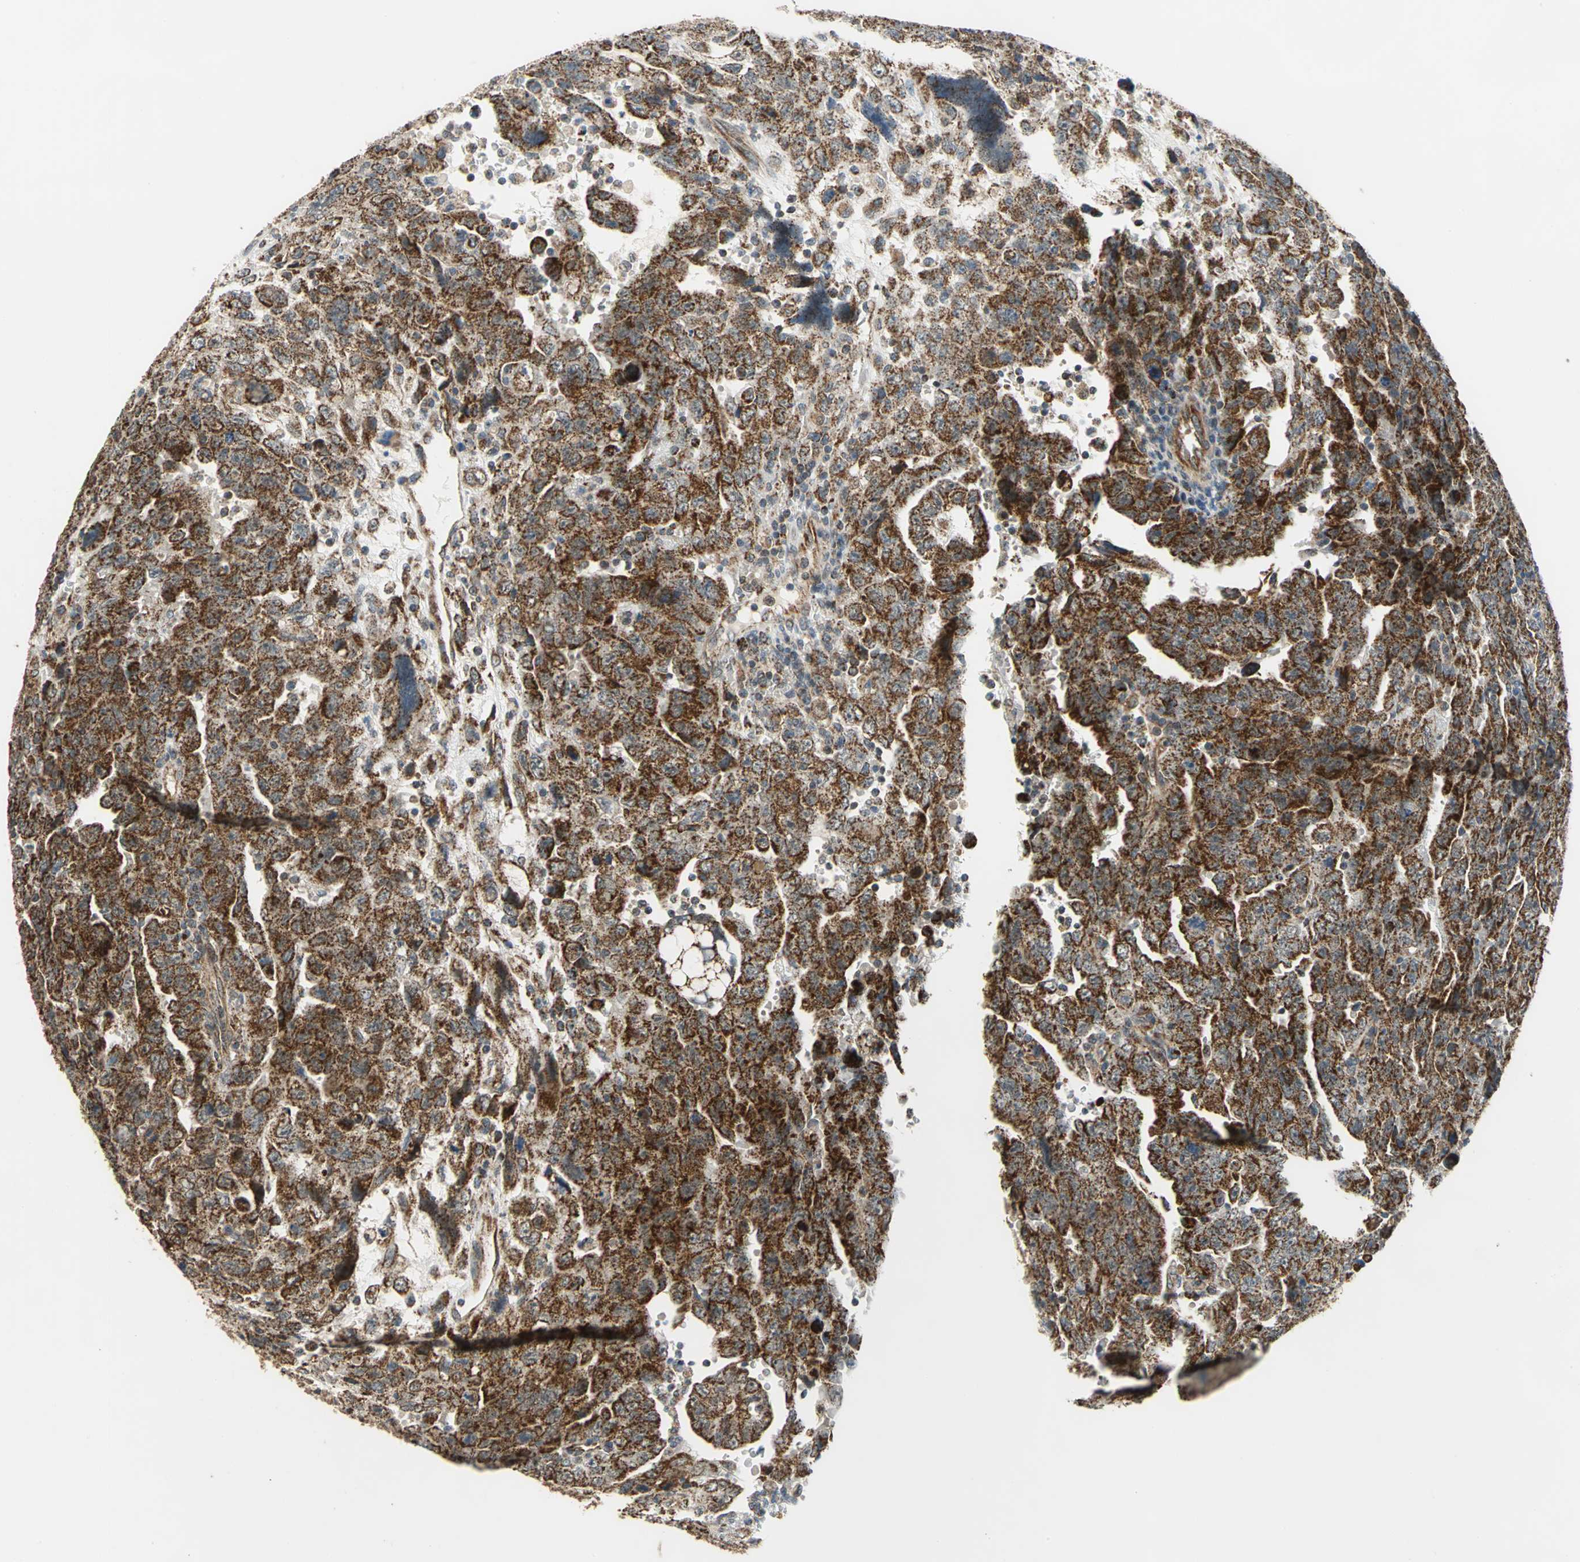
{"staining": {"intensity": "strong", "quantity": ">75%", "location": "cytoplasmic/membranous"}, "tissue": "testis cancer", "cell_type": "Tumor cells", "image_type": "cancer", "snomed": [{"axis": "morphology", "description": "Carcinoma, Embryonal, NOS"}, {"axis": "topography", "description": "Testis"}], "caption": "An immunohistochemistry (IHC) photomicrograph of tumor tissue is shown. Protein staining in brown highlights strong cytoplasmic/membranous positivity in testis cancer (embryonal carcinoma) within tumor cells.", "gene": "MRPS22", "patient": {"sex": "male", "age": 28}}